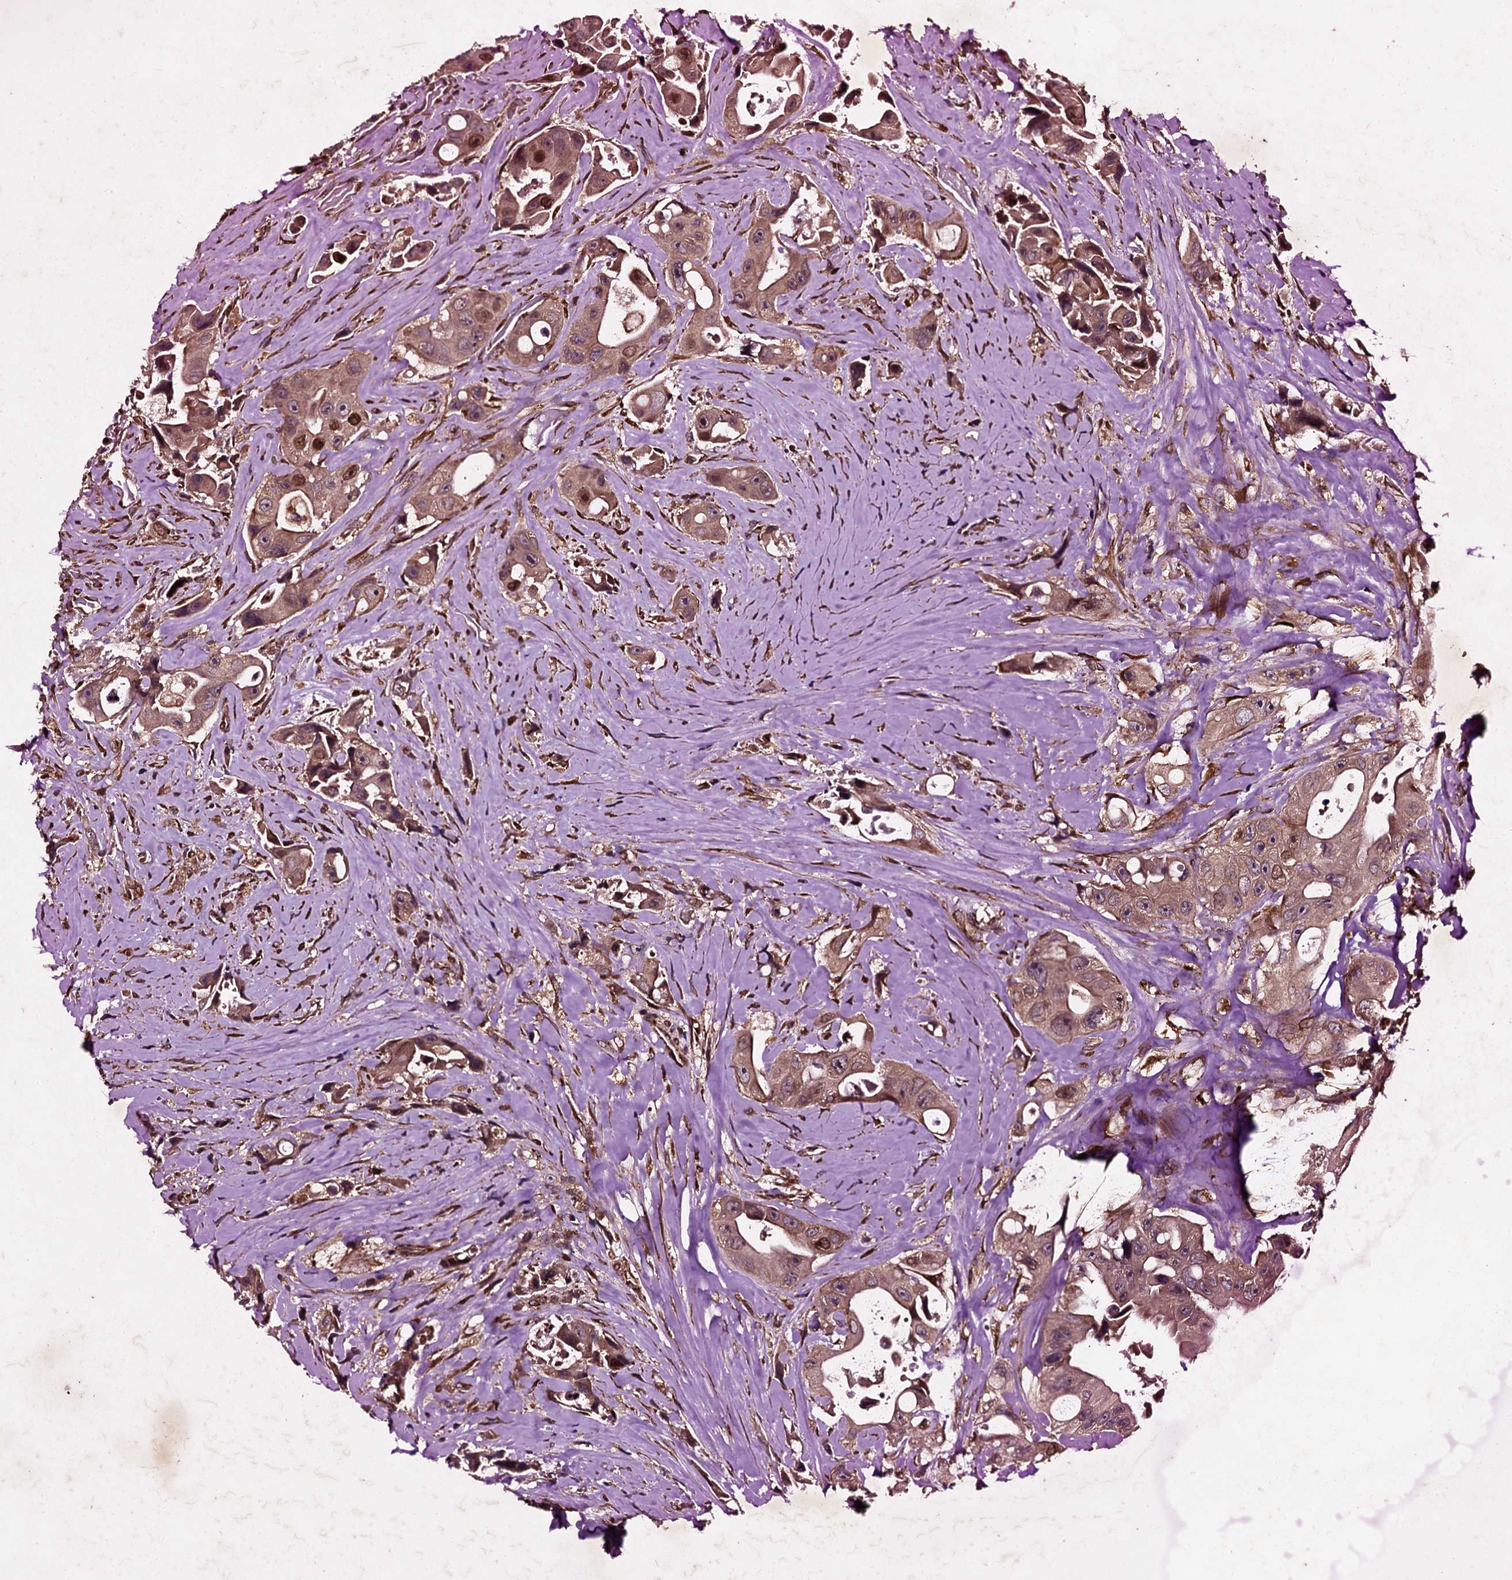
{"staining": {"intensity": "moderate", "quantity": ">75%", "location": "cytoplasmic/membranous,nuclear"}, "tissue": "colorectal cancer", "cell_type": "Tumor cells", "image_type": "cancer", "snomed": [{"axis": "morphology", "description": "Adenocarcinoma, NOS"}, {"axis": "topography", "description": "Colon"}], "caption": "The micrograph reveals staining of colorectal cancer, revealing moderate cytoplasmic/membranous and nuclear protein staining (brown color) within tumor cells.", "gene": "ADAMTS10", "patient": {"sex": "female", "age": 46}}